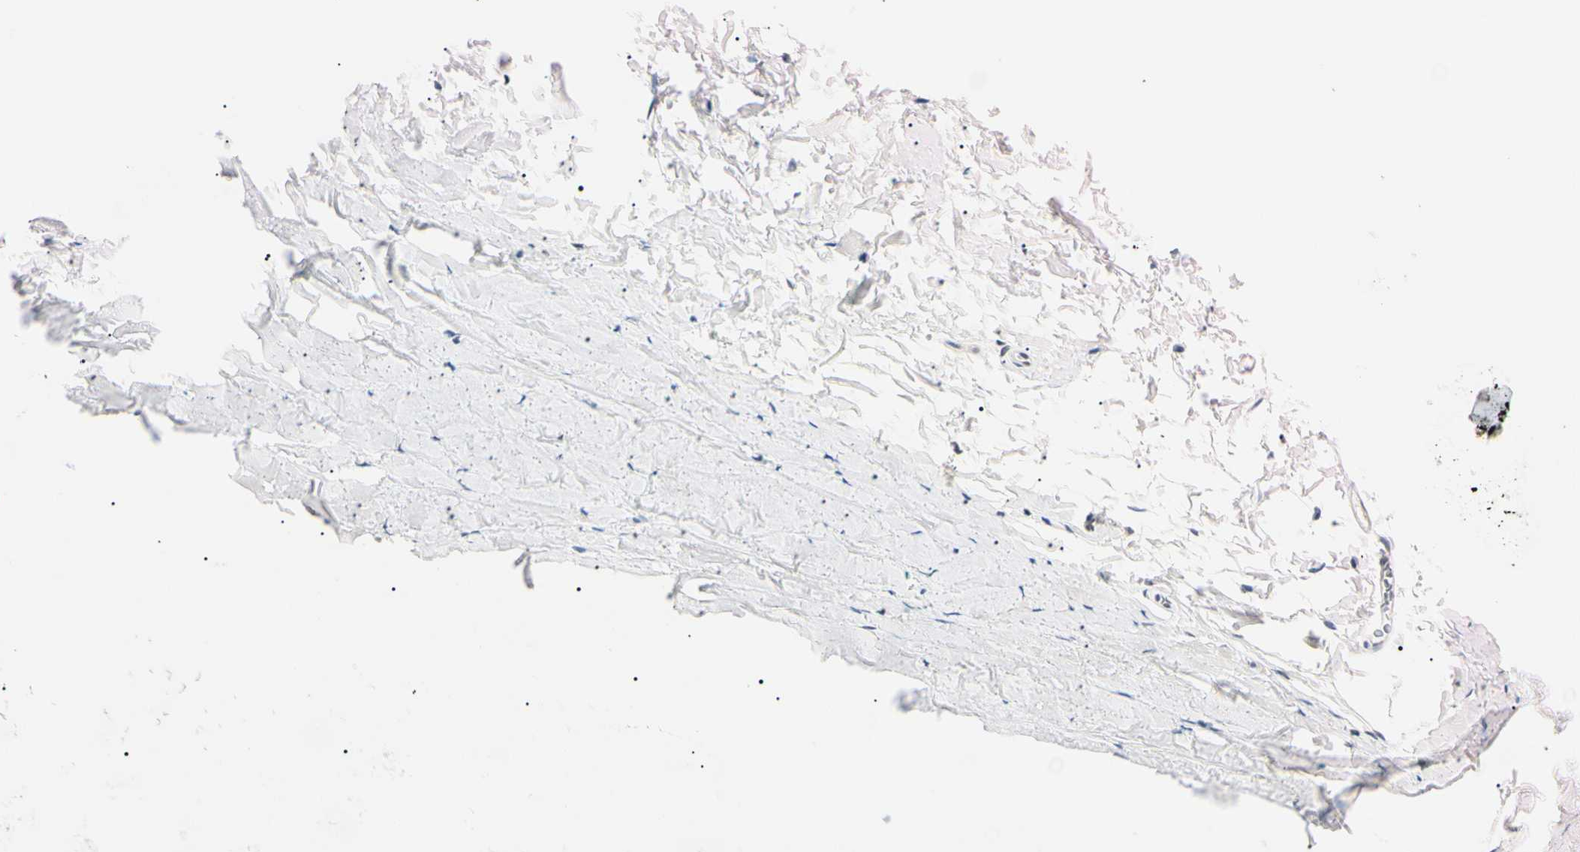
{"staining": {"intensity": "negative", "quantity": "none", "location": "none"}, "tissue": "adipose tissue", "cell_type": "Adipocytes", "image_type": "normal", "snomed": [{"axis": "morphology", "description": "Normal tissue, NOS"}, {"axis": "topography", "description": "Bronchus"}], "caption": "Immunohistochemical staining of benign human adipose tissue exhibits no significant expression in adipocytes. (Immunohistochemistry (ihc), brightfield microscopy, high magnification).", "gene": "C1orf174", "patient": {"sex": "female", "age": 73}}